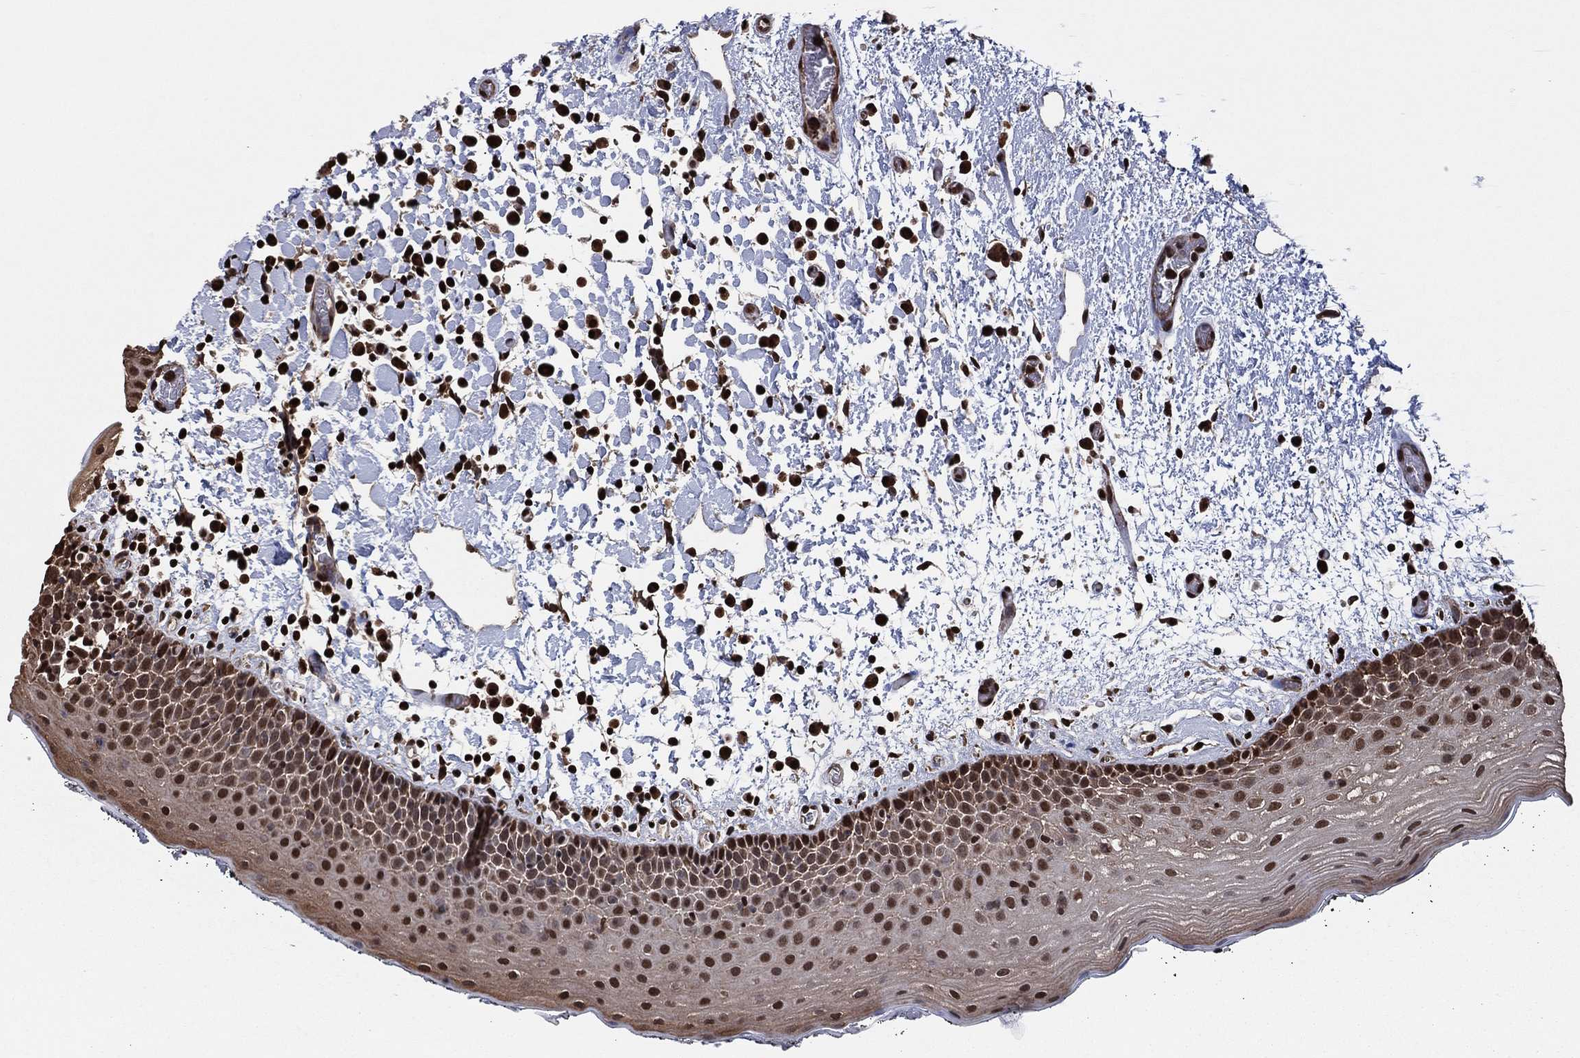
{"staining": {"intensity": "strong", "quantity": "25%-75%", "location": "nuclear"}, "tissue": "oral mucosa", "cell_type": "Squamous epithelial cells", "image_type": "normal", "snomed": [{"axis": "morphology", "description": "Normal tissue, NOS"}, {"axis": "morphology", "description": "Squamous cell carcinoma, NOS"}, {"axis": "topography", "description": "Oral tissue"}, {"axis": "topography", "description": "Tounge, NOS"}, {"axis": "topography", "description": "Head-Neck"}], "caption": "Immunohistochemical staining of benign oral mucosa shows strong nuclear protein staining in approximately 25%-75% of squamous epithelial cells.", "gene": "GAPDH", "patient": {"sex": "female", "age": 80}}